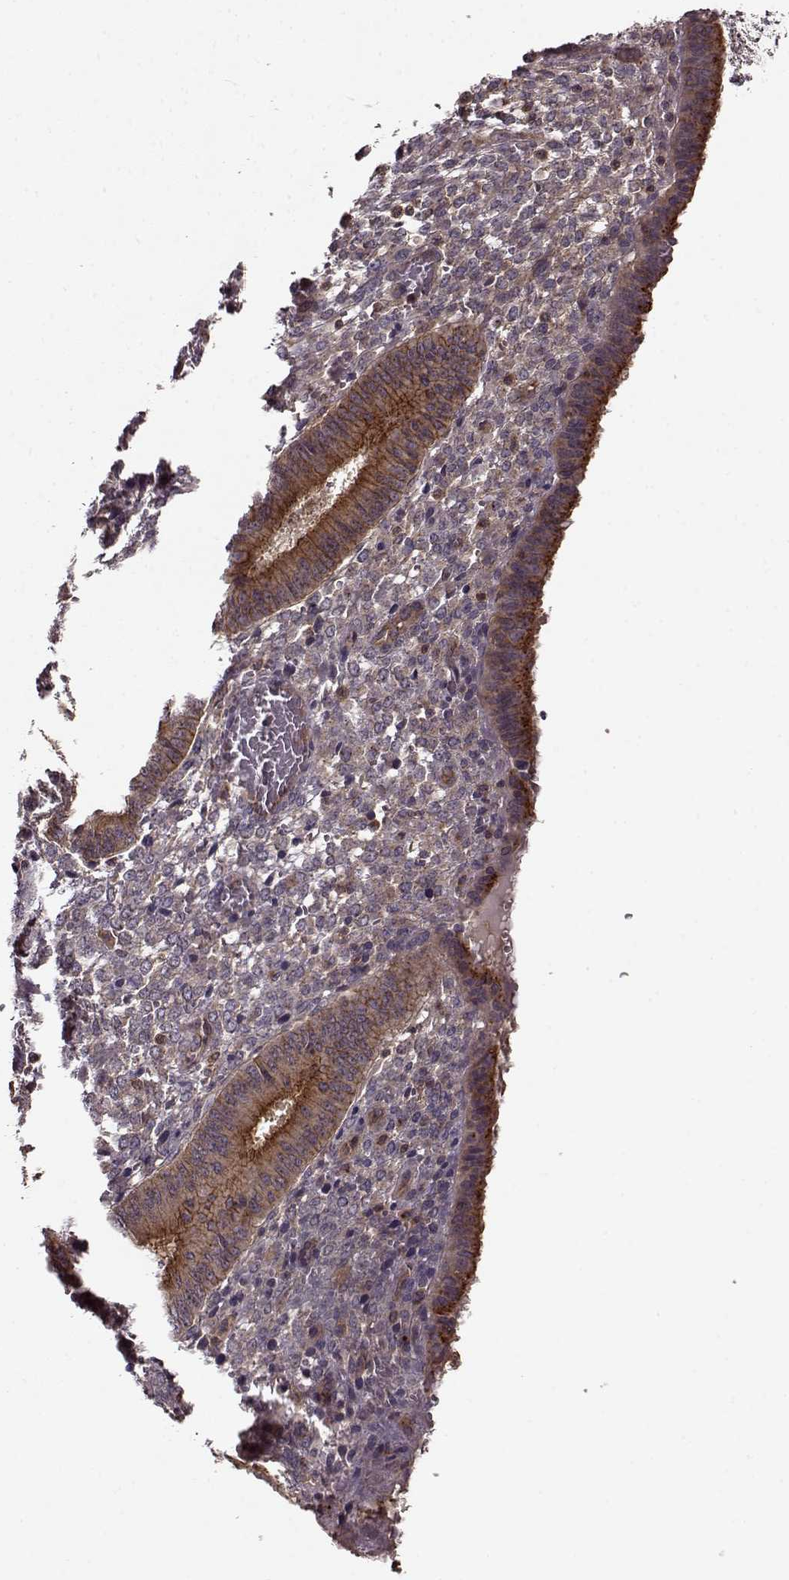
{"staining": {"intensity": "weak", "quantity": "<25%", "location": "cytoplasmic/membranous"}, "tissue": "endometrium", "cell_type": "Cells in endometrial stroma", "image_type": "normal", "snomed": [{"axis": "morphology", "description": "Normal tissue, NOS"}, {"axis": "topography", "description": "Endometrium"}], "caption": "Immunohistochemical staining of unremarkable endometrium displays no significant positivity in cells in endometrial stroma. (DAB (3,3'-diaminobenzidine) immunohistochemistry (IHC) with hematoxylin counter stain).", "gene": "IFRD2", "patient": {"sex": "female", "age": 42}}